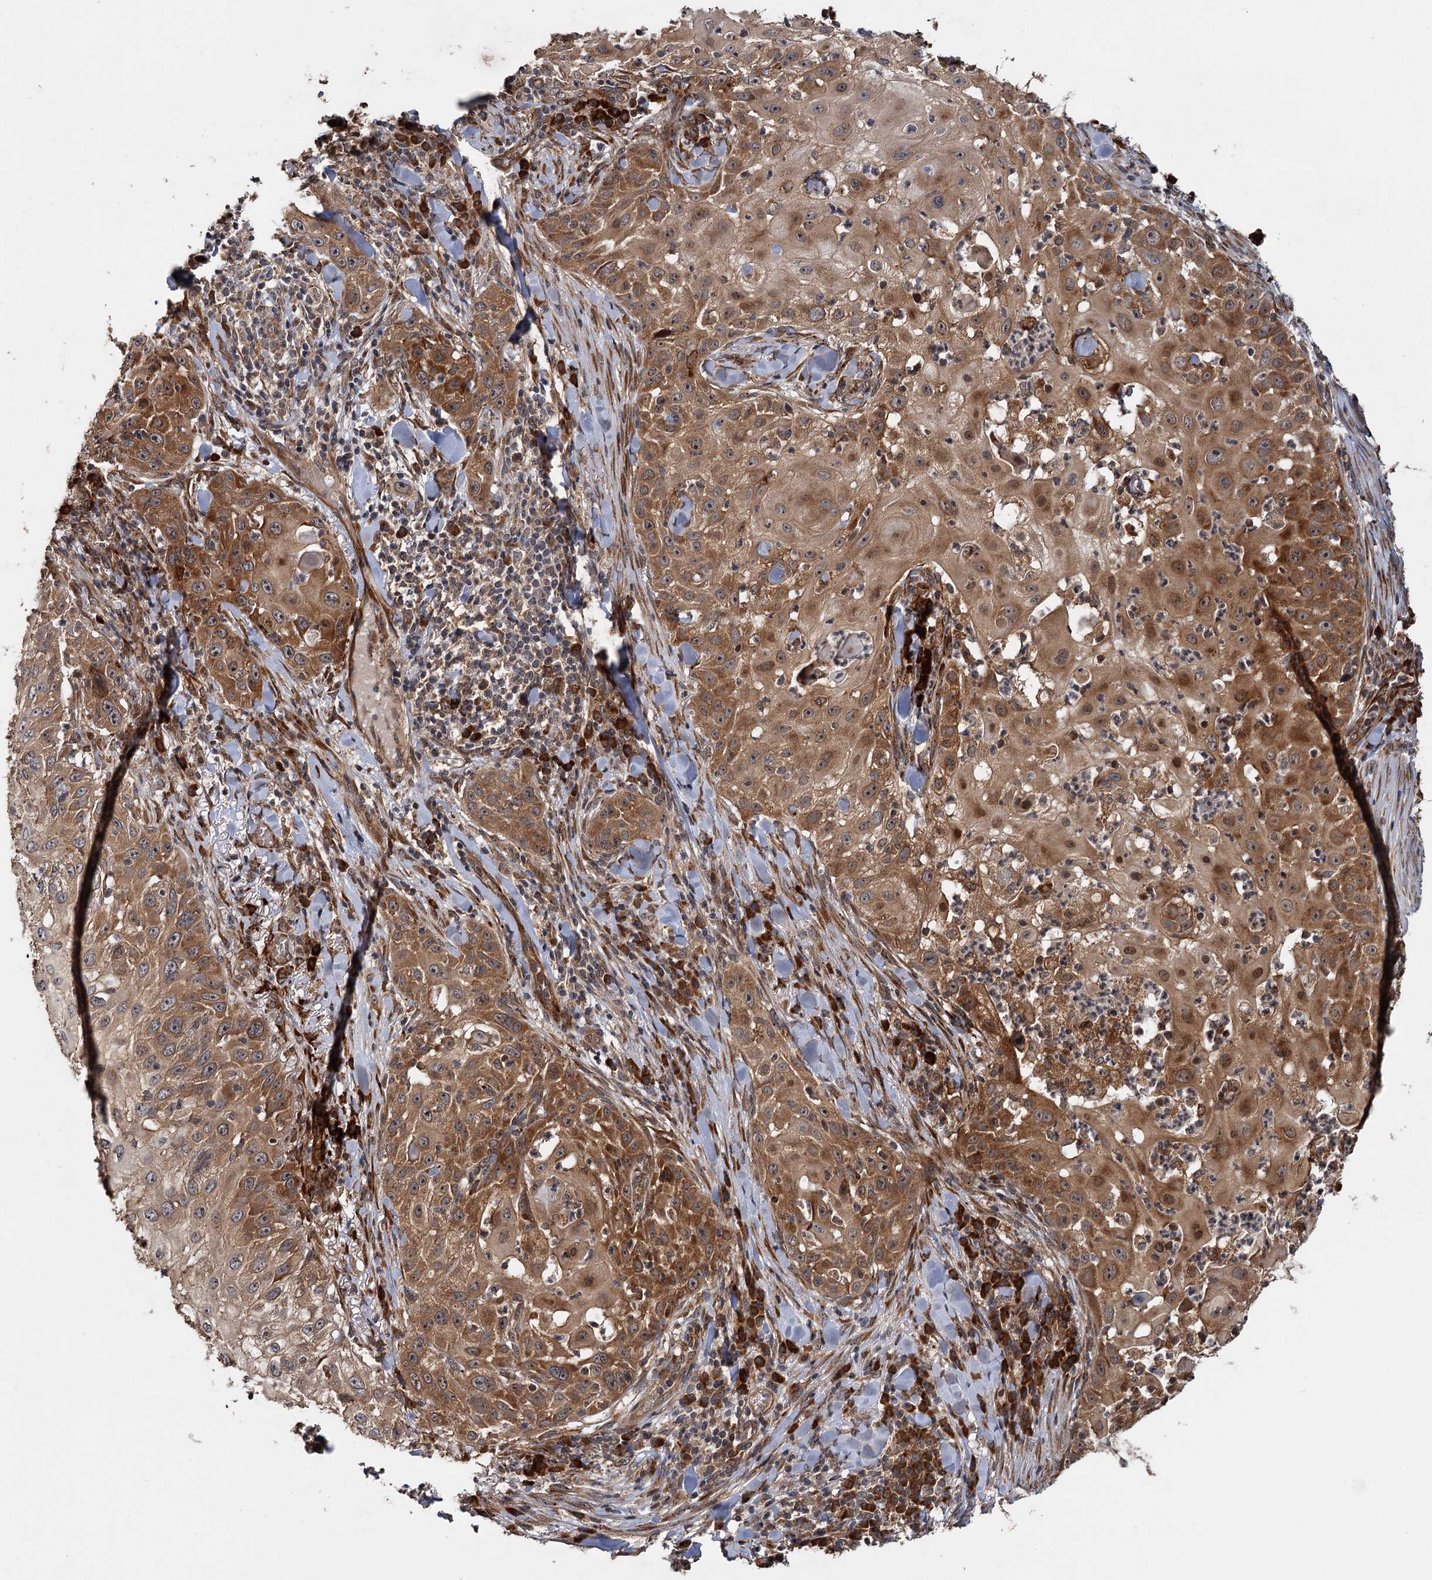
{"staining": {"intensity": "moderate", "quantity": ">75%", "location": "cytoplasmic/membranous"}, "tissue": "skin cancer", "cell_type": "Tumor cells", "image_type": "cancer", "snomed": [{"axis": "morphology", "description": "Squamous cell carcinoma, NOS"}, {"axis": "topography", "description": "Skin"}], "caption": "An image showing moderate cytoplasmic/membranous positivity in about >75% of tumor cells in skin squamous cell carcinoma, as visualized by brown immunohistochemical staining.", "gene": "KANSL2", "patient": {"sex": "female", "age": 44}}